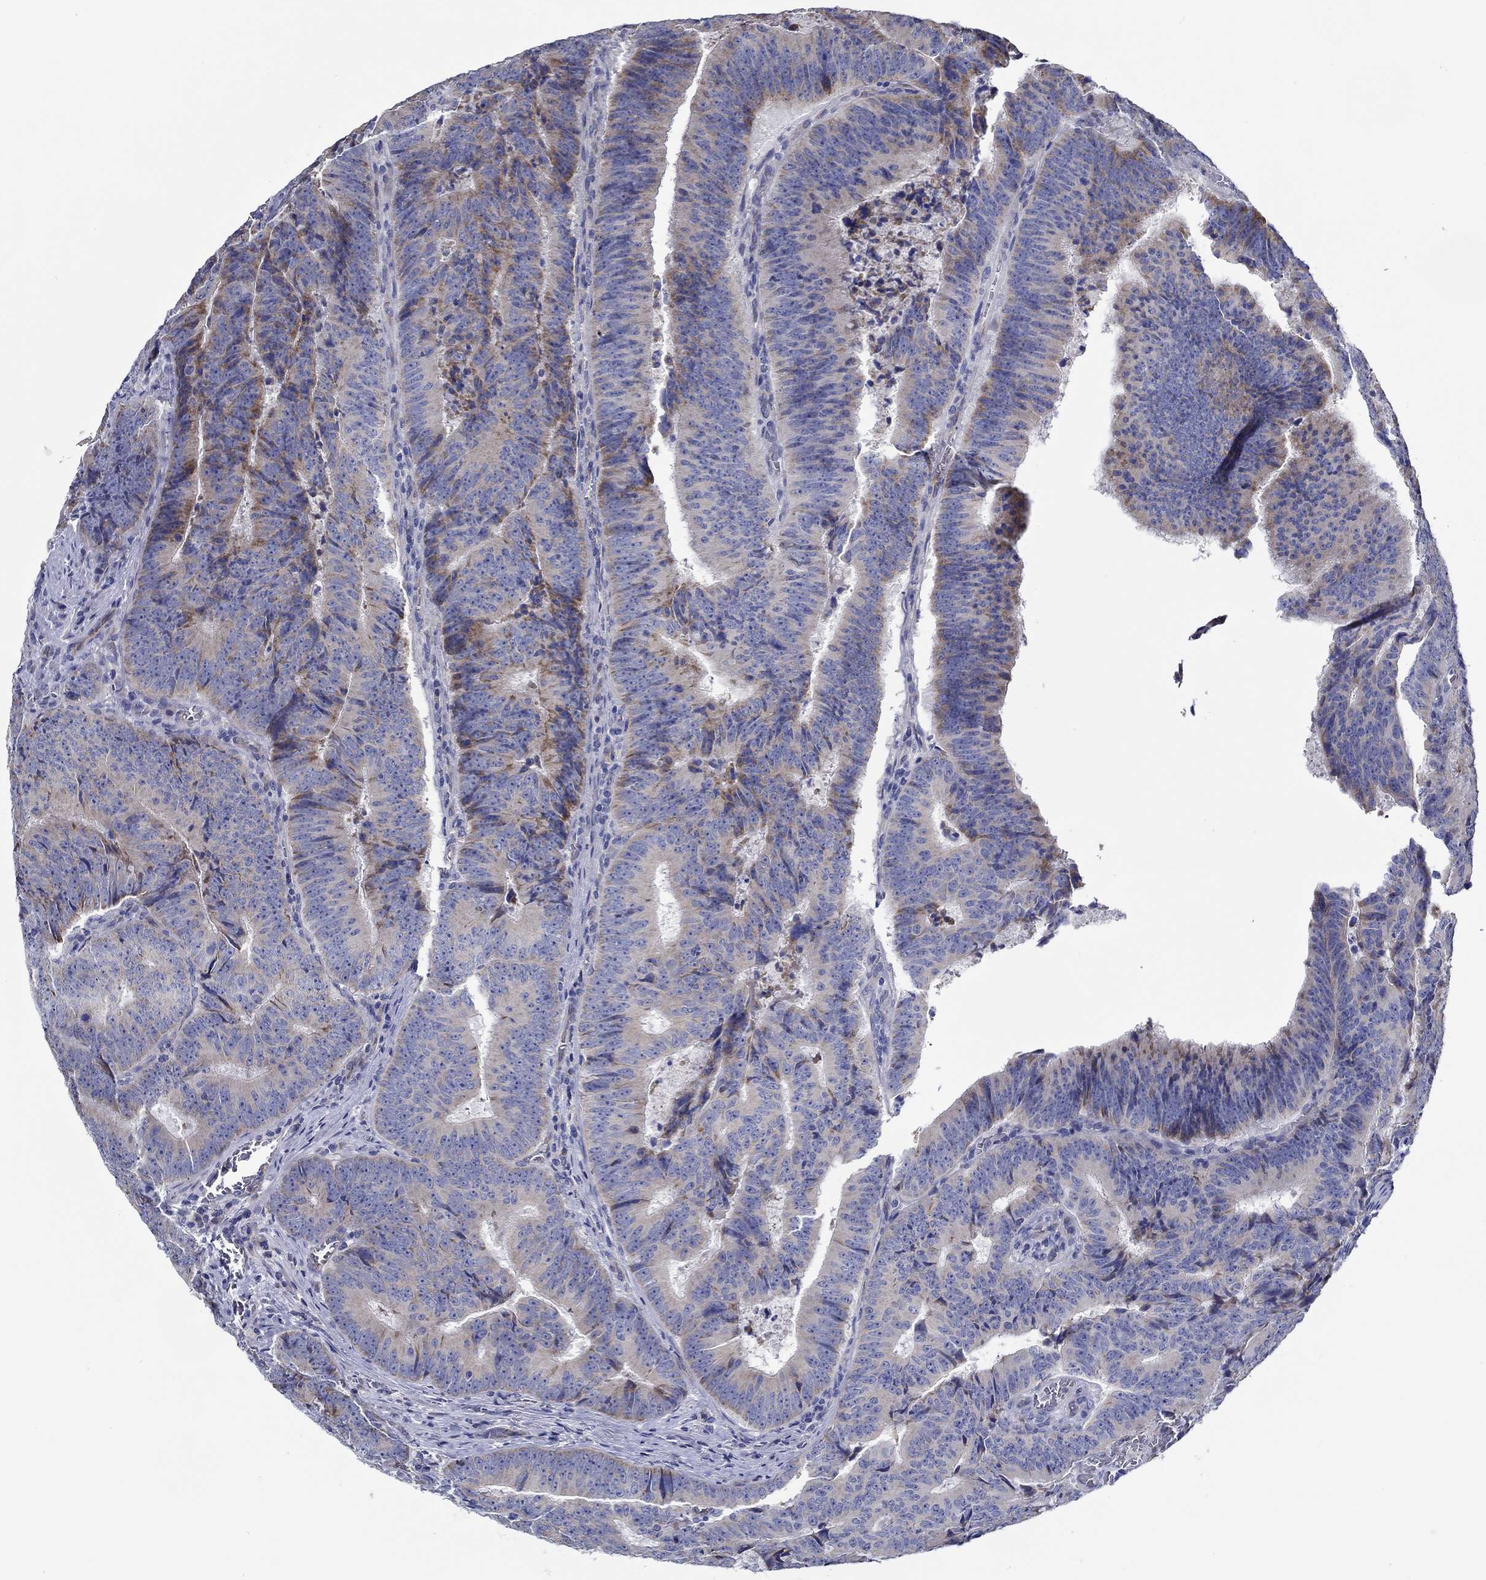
{"staining": {"intensity": "moderate", "quantity": "<25%", "location": "cytoplasmic/membranous"}, "tissue": "colorectal cancer", "cell_type": "Tumor cells", "image_type": "cancer", "snomed": [{"axis": "morphology", "description": "Adenocarcinoma, NOS"}, {"axis": "topography", "description": "Colon"}], "caption": "DAB (3,3'-diaminobenzidine) immunohistochemical staining of human colorectal cancer exhibits moderate cytoplasmic/membranous protein positivity in about <25% of tumor cells. (DAB IHC with brightfield microscopy, high magnification).", "gene": "CFAP61", "patient": {"sex": "female", "age": 82}}